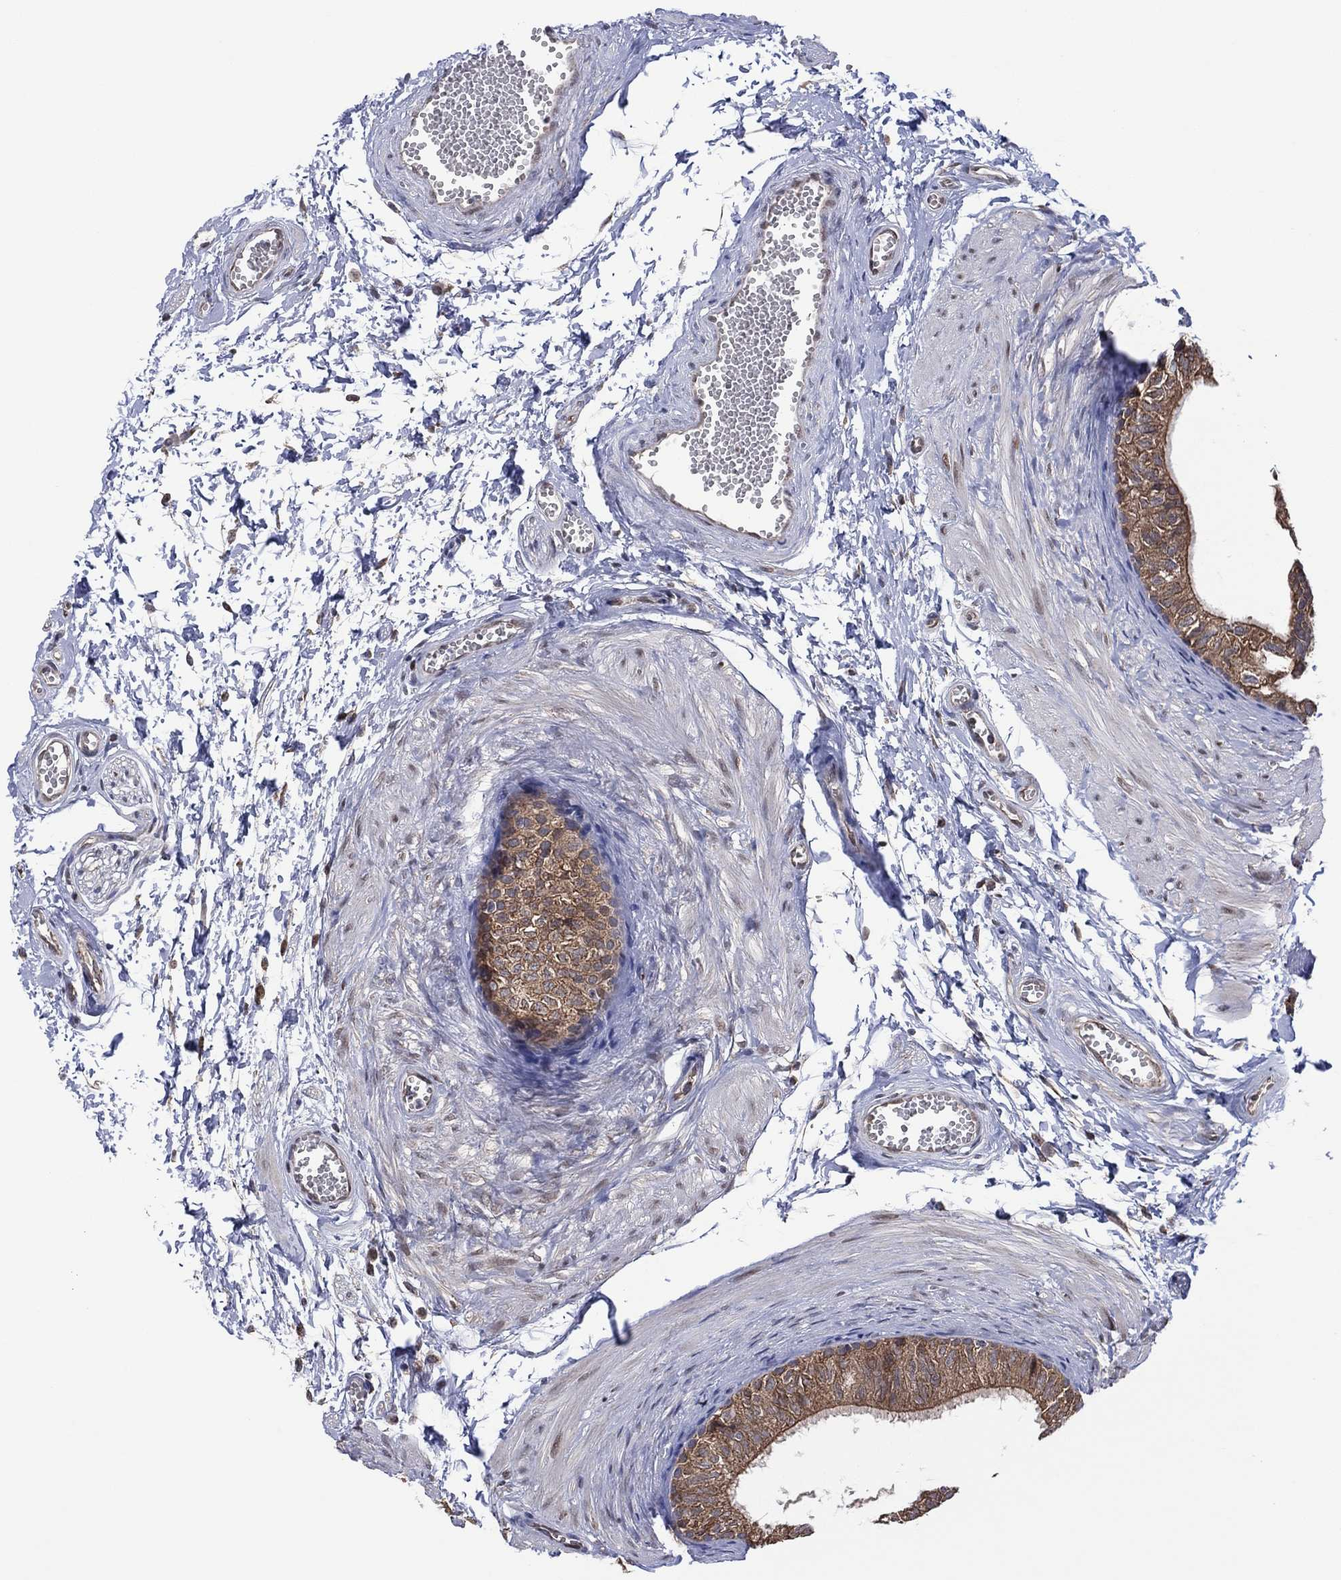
{"staining": {"intensity": "moderate", "quantity": "<25%", "location": "cytoplasmic/membranous"}, "tissue": "epididymis", "cell_type": "Glandular cells", "image_type": "normal", "snomed": [{"axis": "morphology", "description": "Normal tissue, NOS"}, {"axis": "topography", "description": "Epididymis"}], "caption": "An image of human epididymis stained for a protein shows moderate cytoplasmic/membranous brown staining in glandular cells. (brown staining indicates protein expression, while blue staining denotes nuclei).", "gene": "PIDD1", "patient": {"sex": "male", "age": 22}}